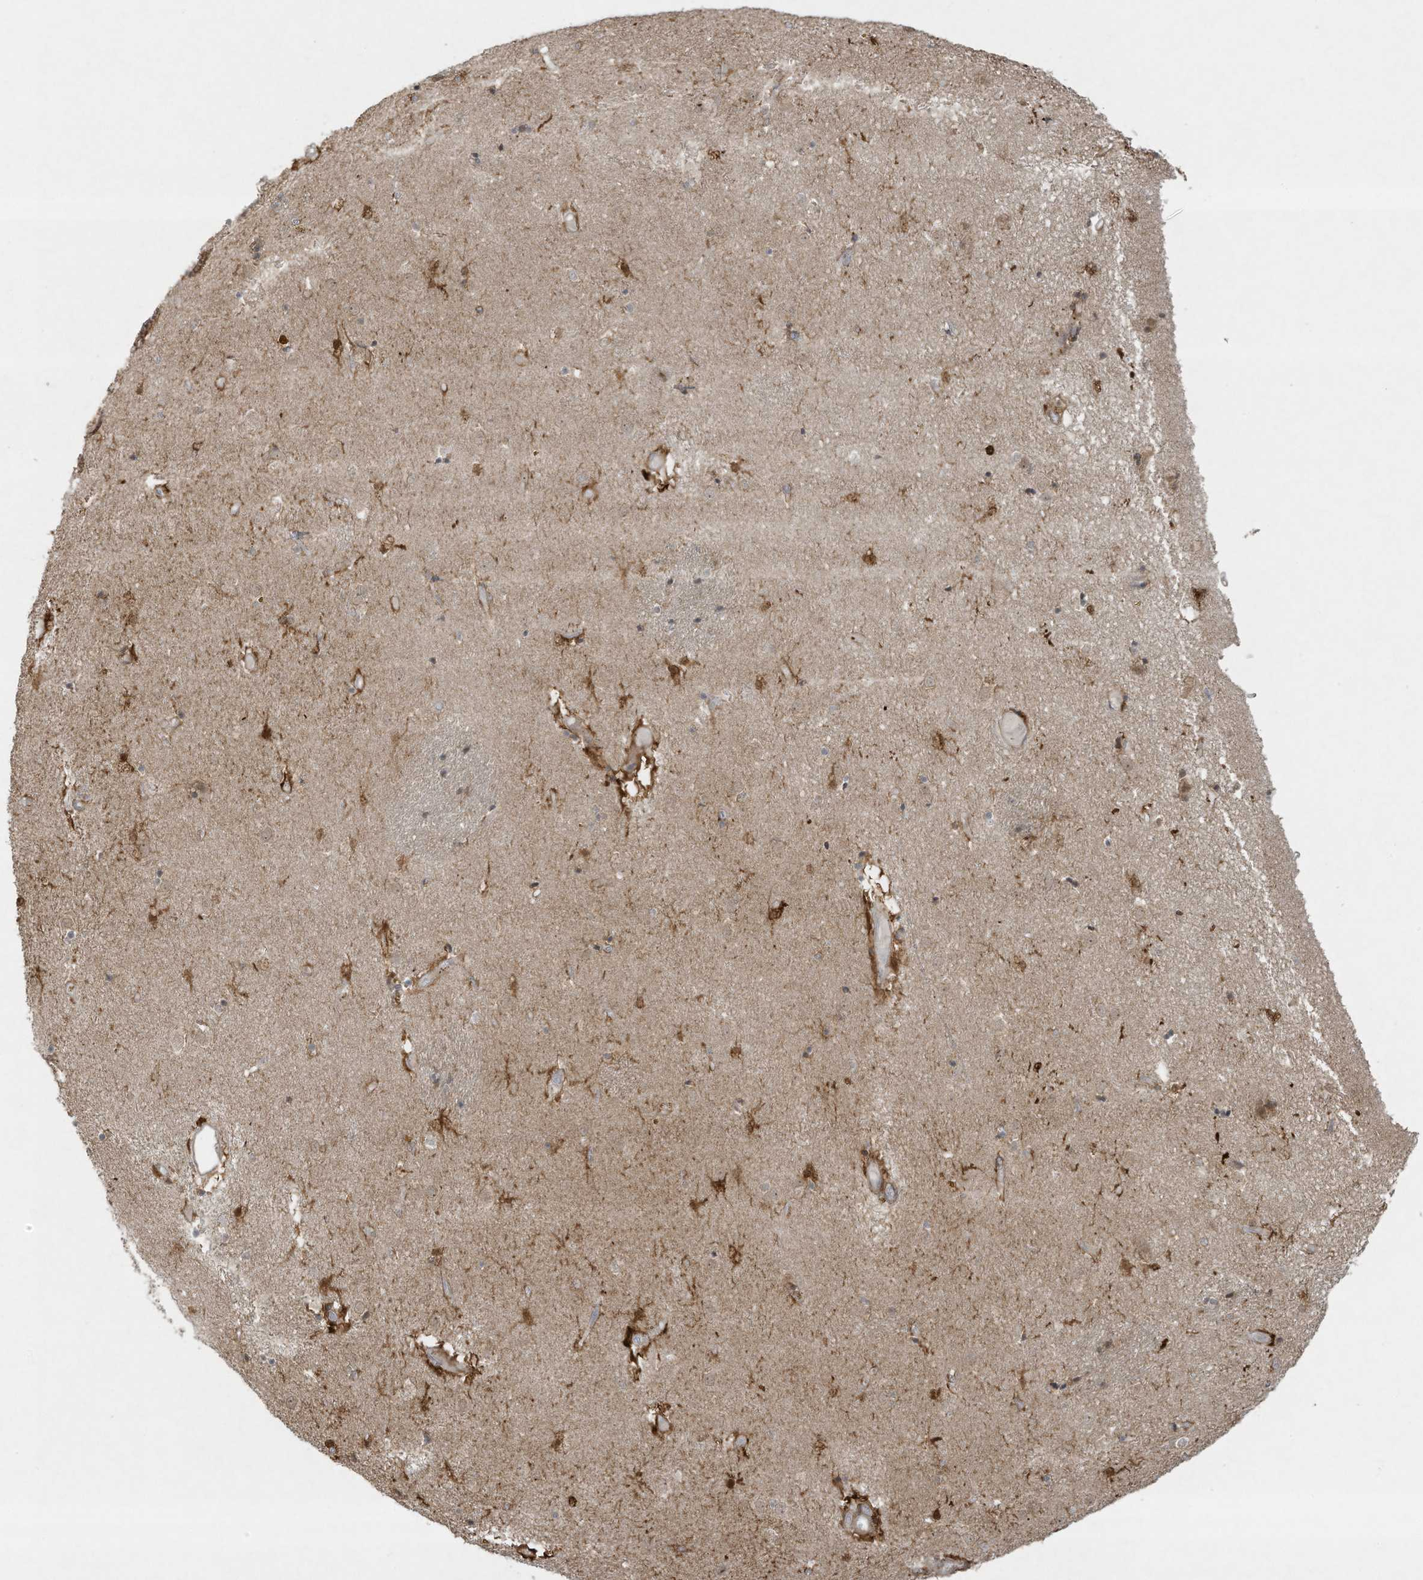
{"staining": {"intensity": "moderate", "quantity": "<25%", "location": "cytoplasmic/membranous,nuclear"}, "tissue": "caudate", "cell_type": "Glial cells", "image_type": "normal", "snomed": [{"axis": "morphology", "description": "Normal tissue, NOS"}, {"axis": "topography", "description": "Lateral ventricle wall"}], "caption": "Benign caudate demonstrates moderate cytoplasmic/membranous,nuclear positivity in about <25% of glial cells.", "gene": "ZNF263", "patient": {"sex": "male", "age": 70}}